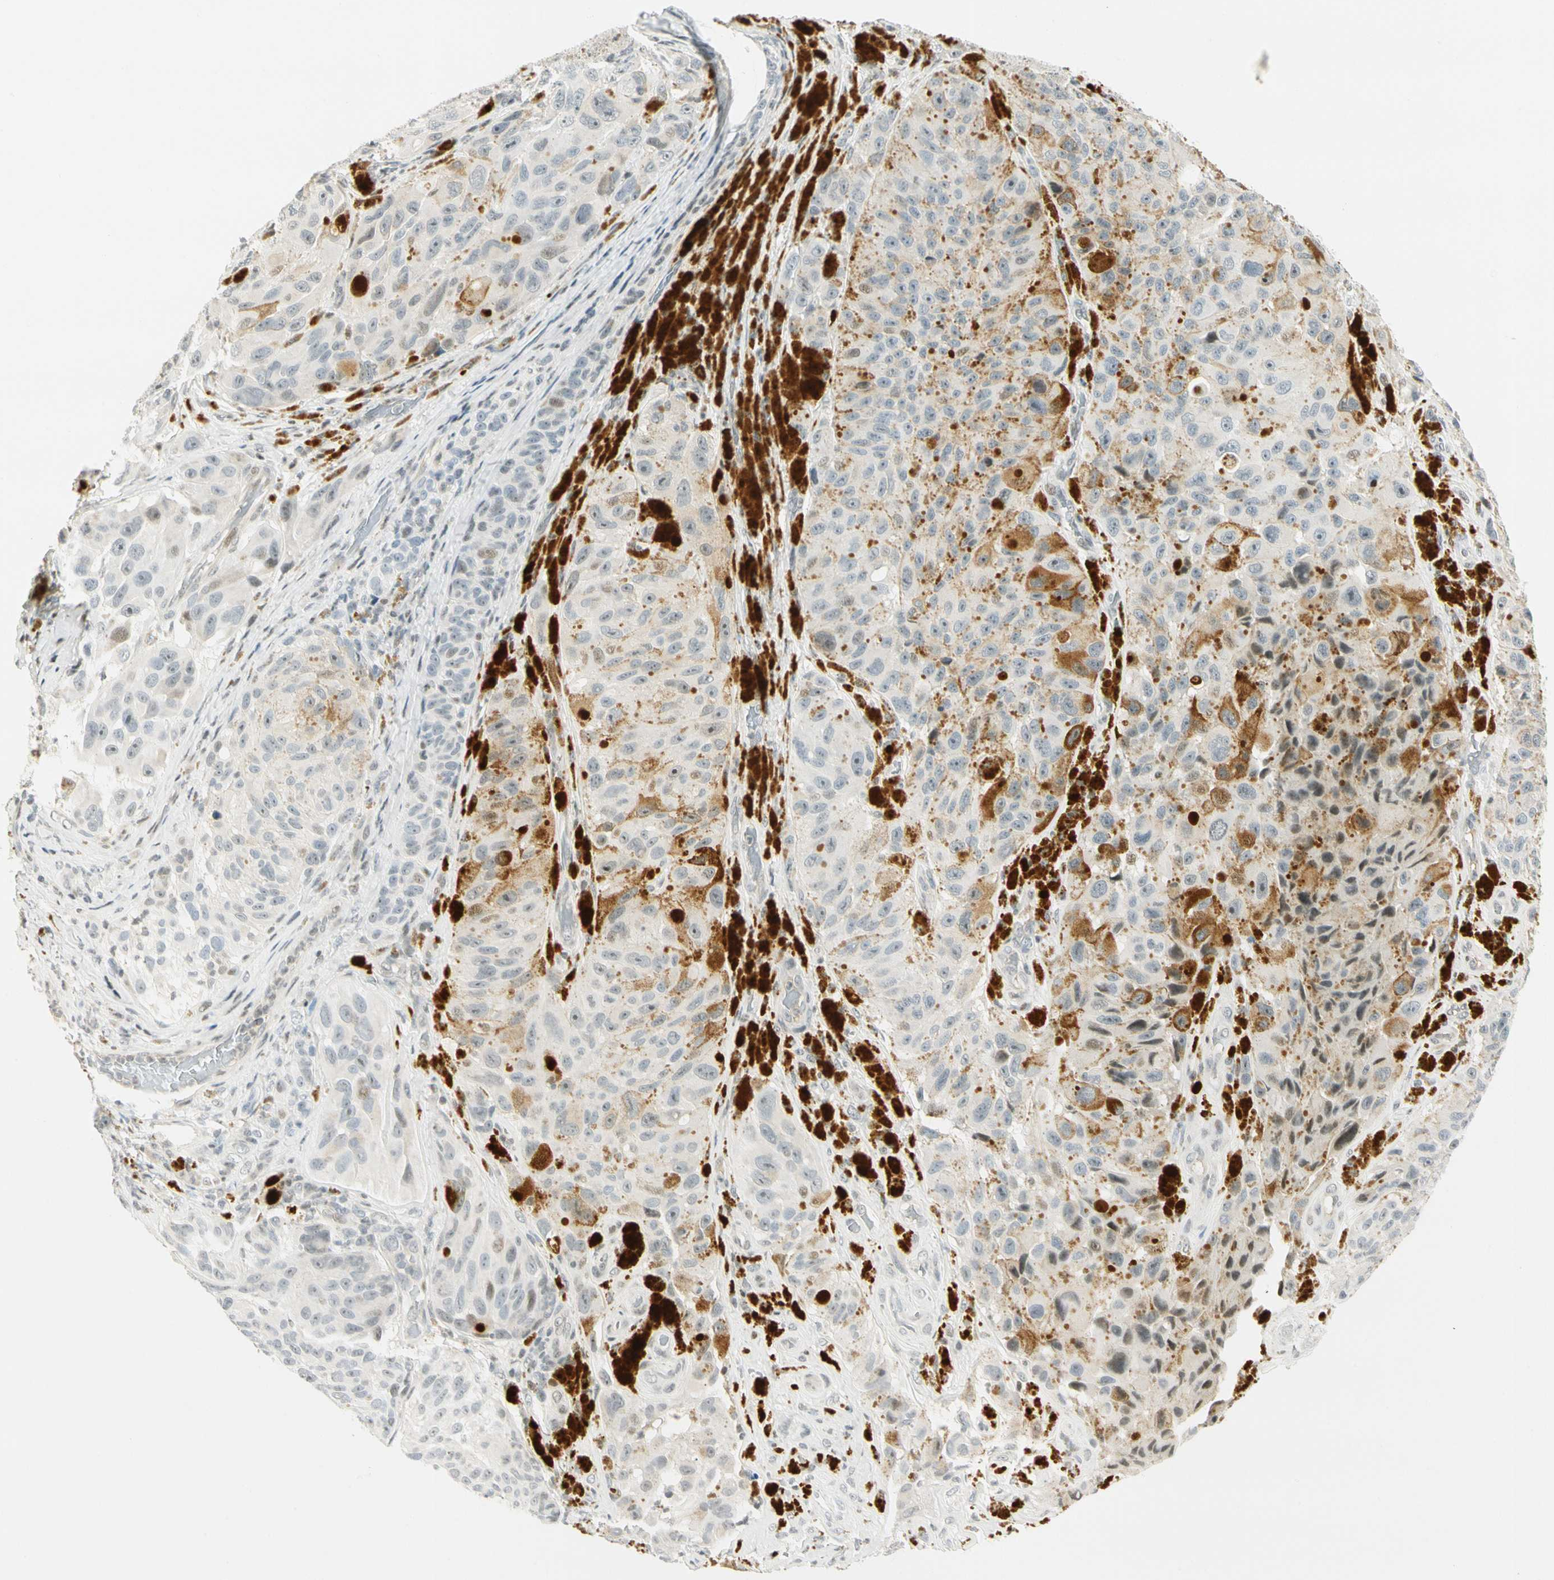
{"staining": {"intensity": "weak", "quantity": "<25%", "location": "nuclear"}, "tissue": "melanoma", "cell_type": "Tumor cells", "image_type": "cancer", "snomed": [{"axis": "morphology", "description": "Malignant melanoma, NOS"}, {"axis": "topography", "description": "Skin"}], "caption": "Tumor cells are negative for protein expression in human malignant melanoma.", "gene": "SMAD3", "patient": {"sex": "female", "age": 73}}